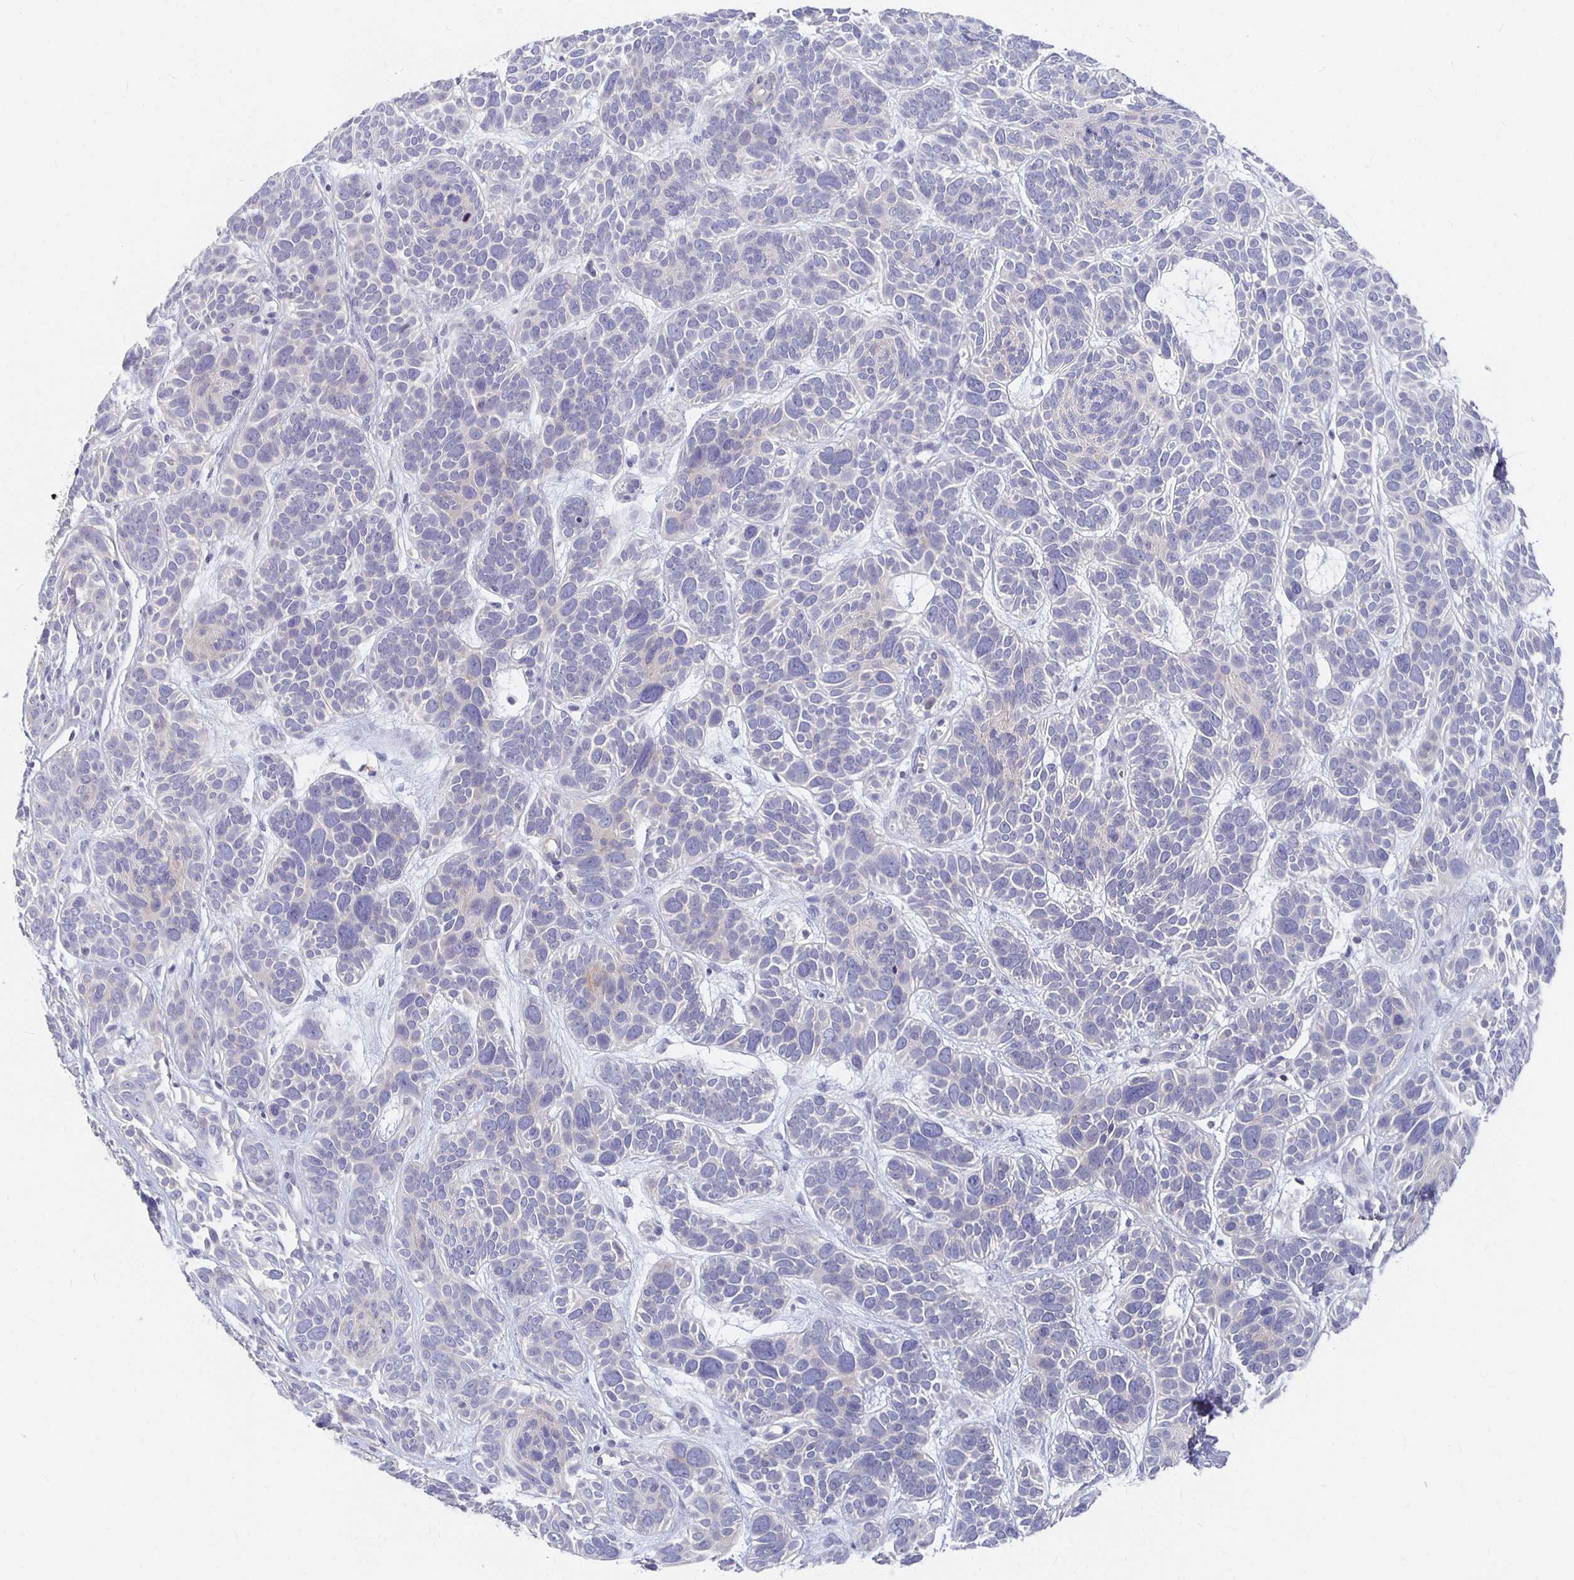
{"staining": {"intensity": "negative", "quantity": "none", "location": "none"}, "tissue": "skin cancer", "cell_type": "Tumor cells", "image_type": "cancer", "snomed": [{"axis": "morphology", "description": "Basal cell carcinoma"}, {"axis": "morphology", "description": "BCC, low aggressive"}, {"axis": "topography", "description": "Skin"}, {"axis": "topography", "description": "Skin of face"}], "caption": "Immunohistochemistry histopathology image of neoplastic tissue: human basal cell carcinoma (skin) stained with DAB (3,3'-diaminobenzidine) exhibits no significant protein staining in tumor cells.", "gene": "FKRP", "patient": {"sex": "male", "age": 73}}